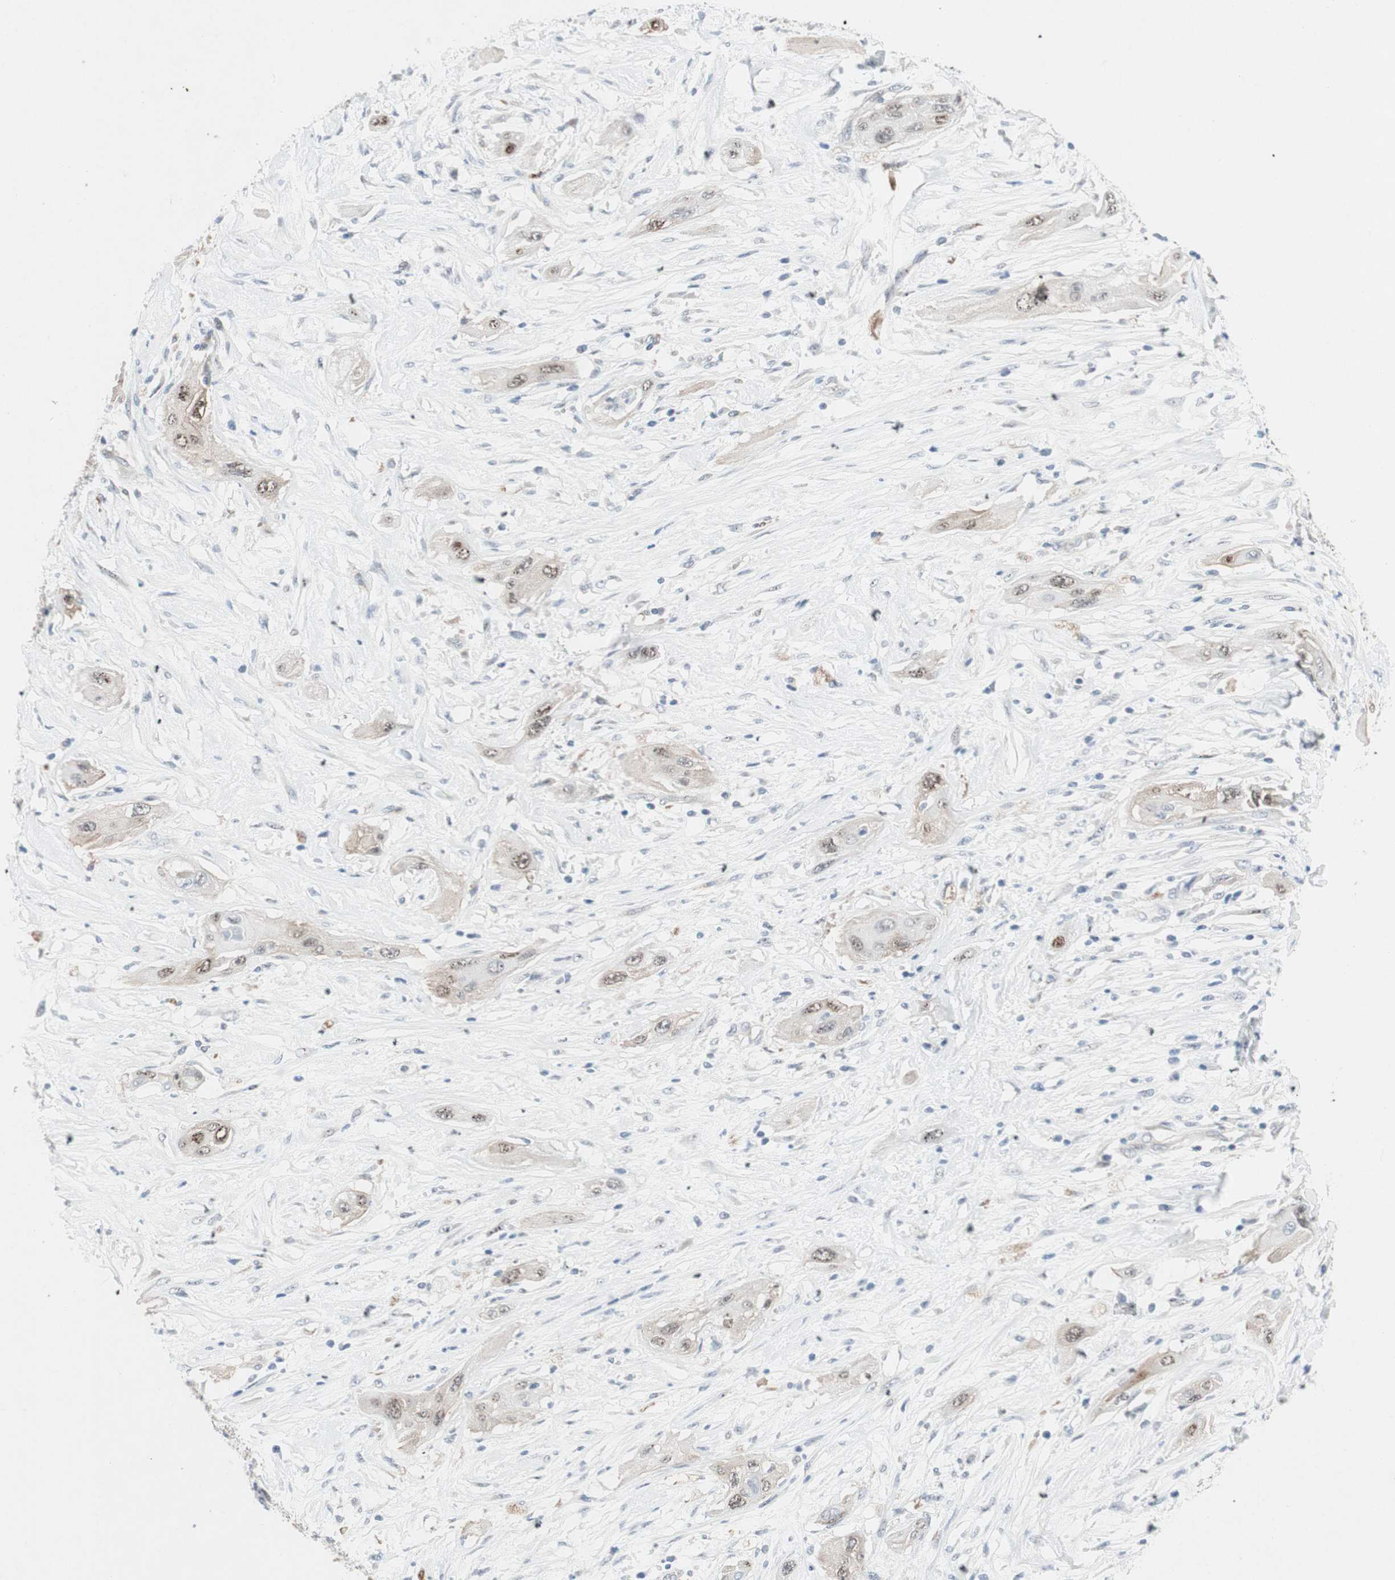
{"staining": {"intensity": "moderate", "quantity": ">75%", "location": "nuclear"}, "tissue": "lung cancer", "cell_type": "Tumor cells", "image_type": "cancer", "snomed": [{"axis": "morphology", "description": "Squamous cell carcinoma, NOS"}, {"axis": "topography", "description": "Lung"}], "caption": "Approximately >75% of tumor cells in lung squamous cell carcinoma demonstrate moderate nuclear protein expression as visualized by brown immunohistochemical staining.", "gene": "CAND2", "patient": {"sex": "female", "age": 47}}